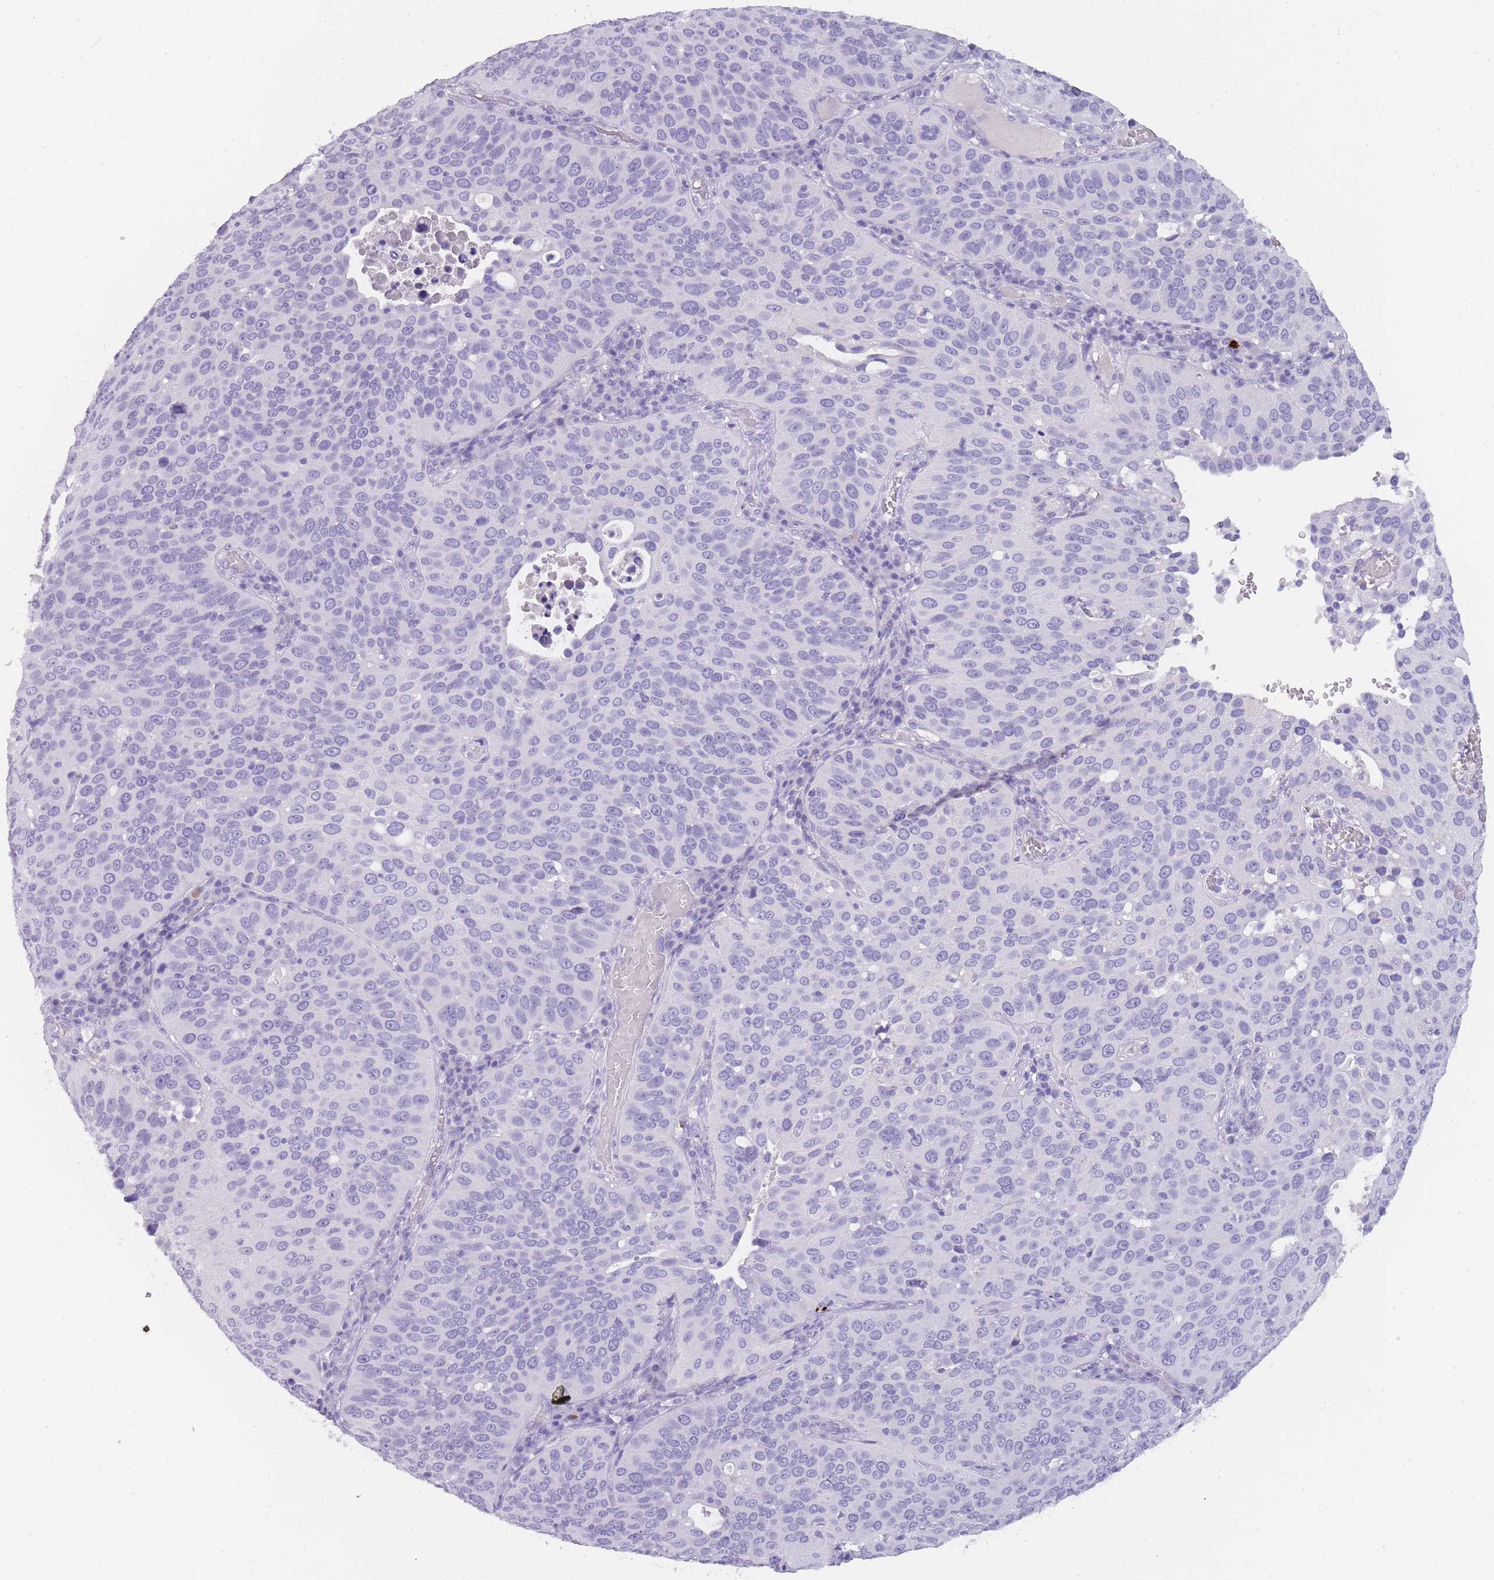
{"staining": {"intensity": "negative", "quantity": "none", "location": "none"}, "tissue": "cervical cancer", "cell_type": "Tumor cells", "image_type": "cancer", "snomed": [{"axis": "morphology", "description": "Squamous cell carcinoma, NOS"}, {"axis": "topography", "description": "Cervix"}], "caption": "Tumor cells are negative for brown protein staining in squamous cell carcinoma (cervical). The staining is performed using DAB brown chromogen with nuclei counter-stained in using hematoxylin.", "gene": "TCP11", "patient": {"sex": "female", "age": 36}}